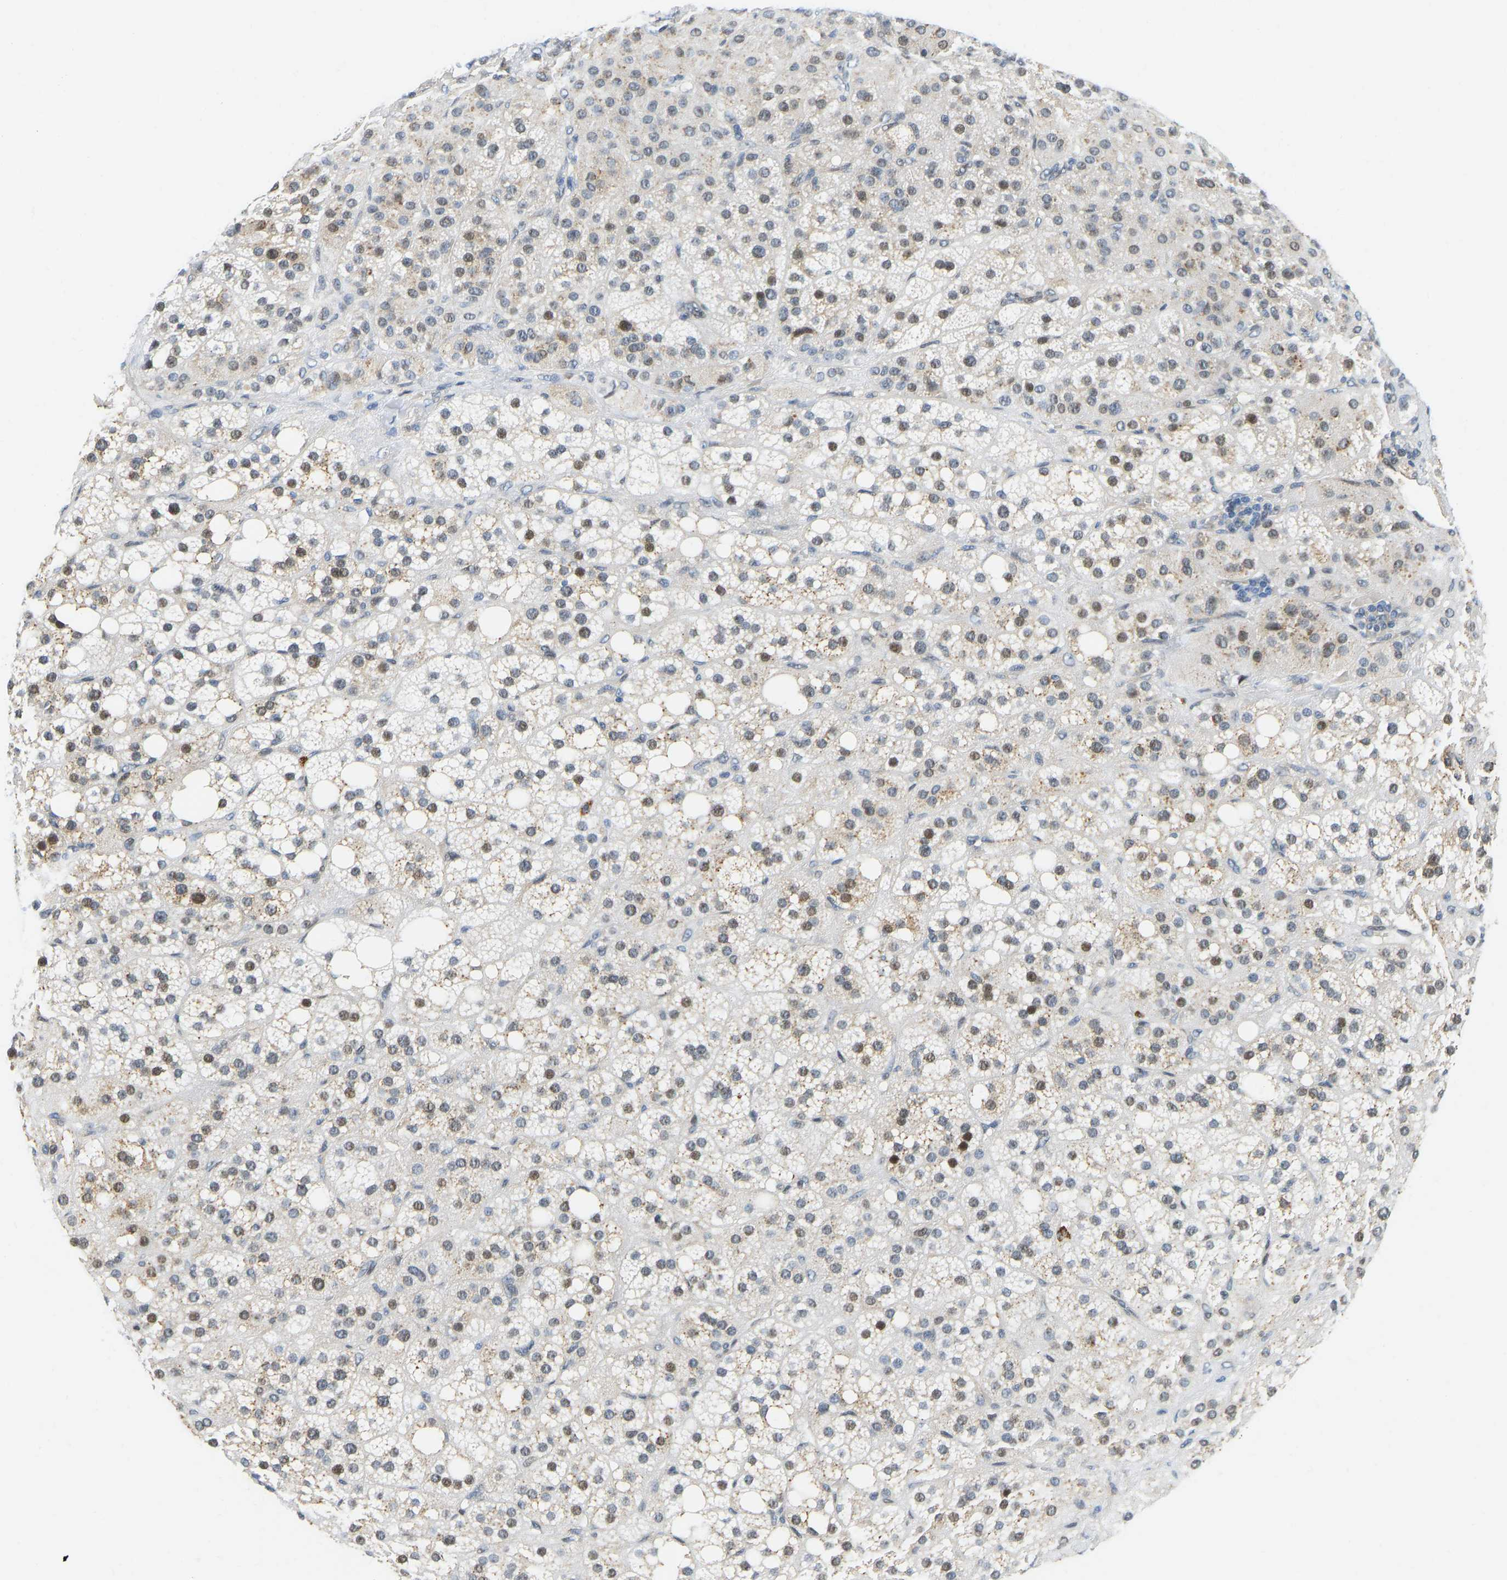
{"staining": {"intensity": "moderate", "quantity": "25%-75%", "location": "cytoplasmic/membranous,nuclear"}, "tissue": "adrenal gland", "cell_type": "Glandular cells", "image_type": "normal", "snomed": [{"axis": "morphology", "description": "Normal tissue, NOS"}, {"axis": "topography", "description": "Adrenal gland"}], "caption": "Brown immunohistochemical staining in normal human adrenal gland reveals moderate cytoplasmic/membranous,nuclear positivity in approximately 25%-75% of glandular cells. (DAB (3,3'-diaminobenzidine) IHC, brown staining for protein, blue staining for nuclei).", "gene": "HDAC5", "patient": {"sex": "female", "age": 59}}